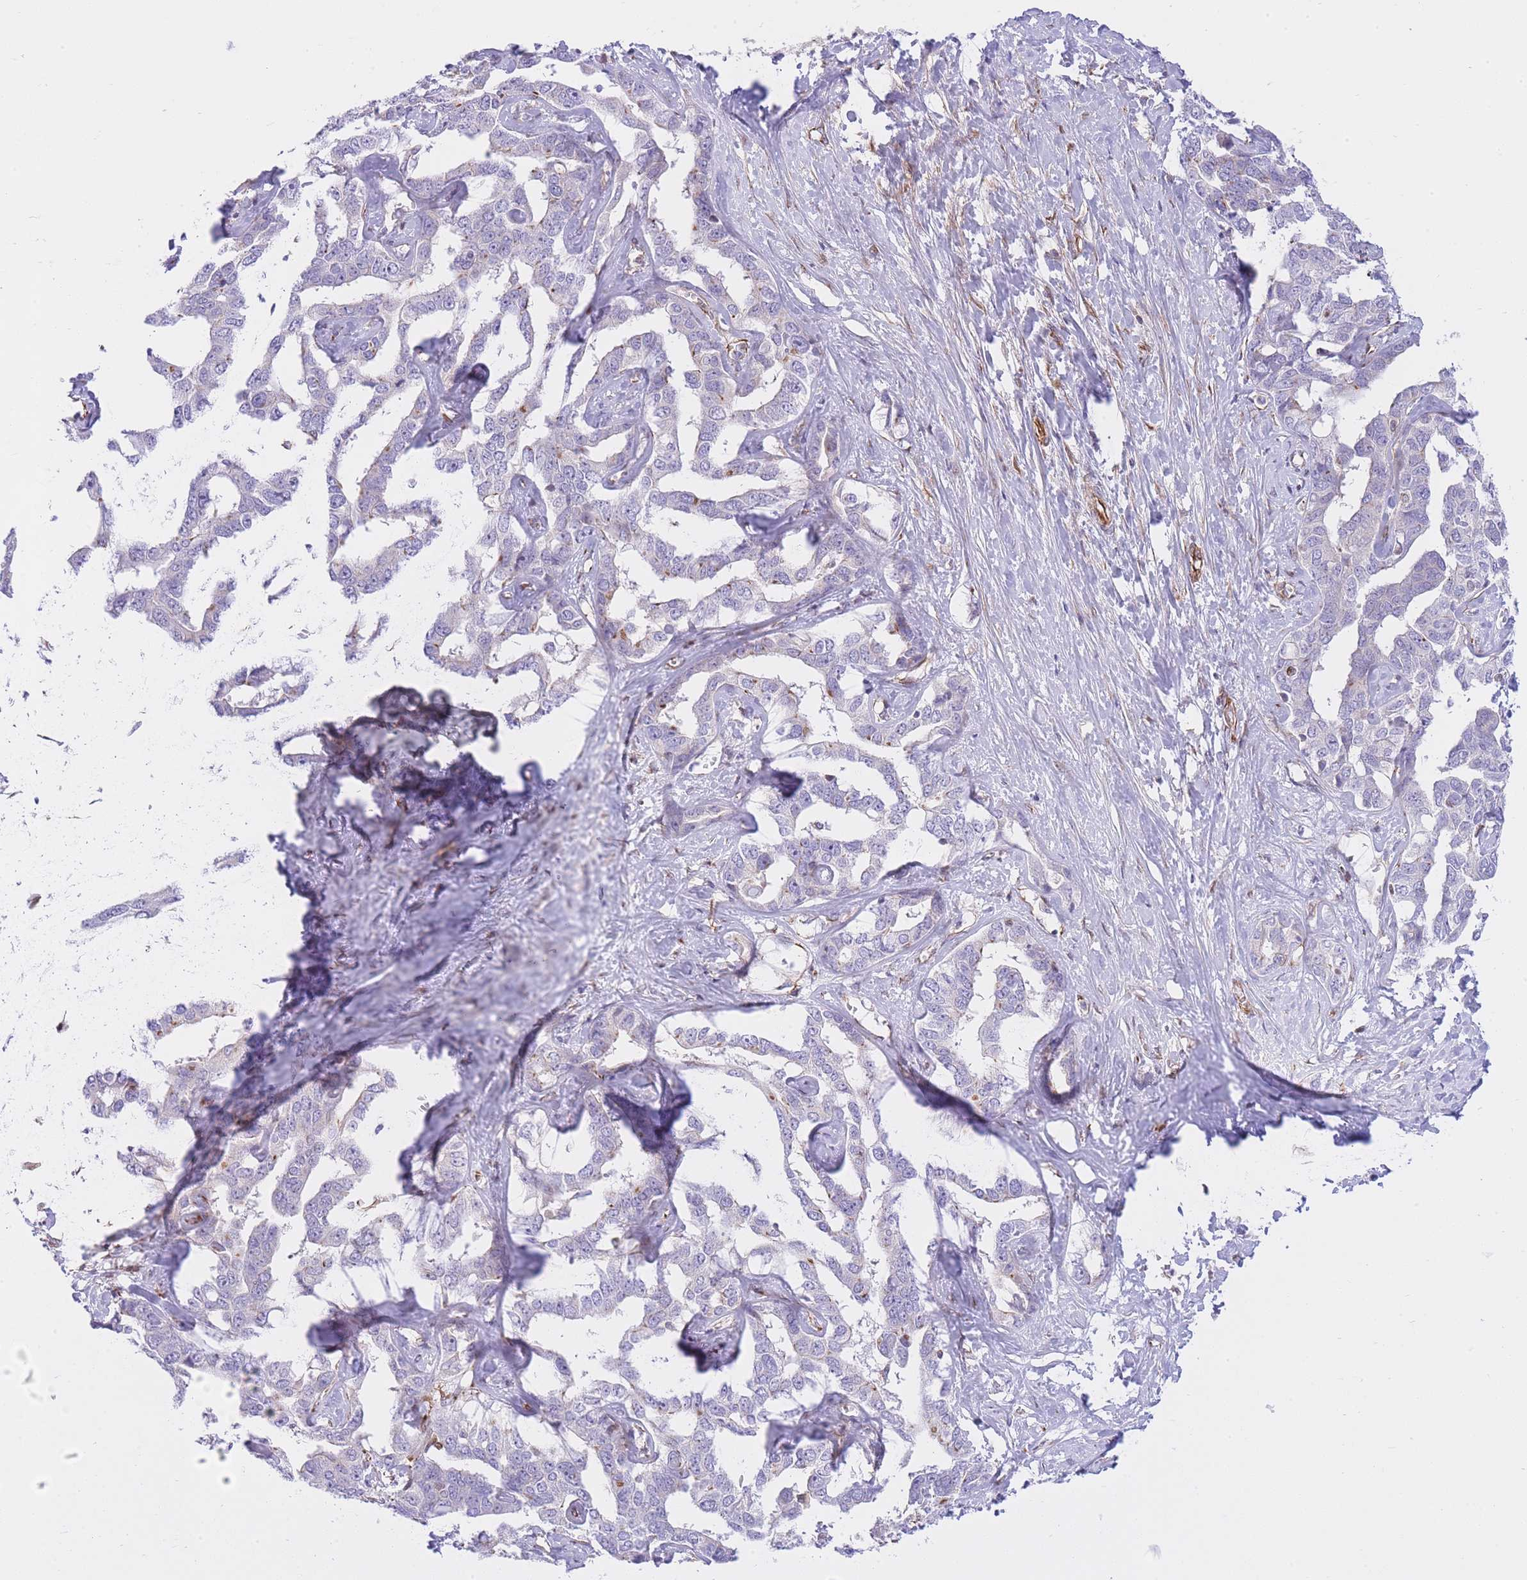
{"staining": {"intensity": "negative", "quantity": "none", "location": "none"}, "tissue": "liver cancer", "cell_type": "Tumor cells", "image_type": "cancer", "snomed": [{"axis": "morphology", "description": "Cholangiocarcinoma"}, {"axis": "topography", "description": "Liver"}], "caption": "Photomicrograph shows no significant protein expression in tumor cells of liver cancer (cholangiocarcinoma).", "gene": "ECPAS", "patient": {"sex": "male", "age": 59}}